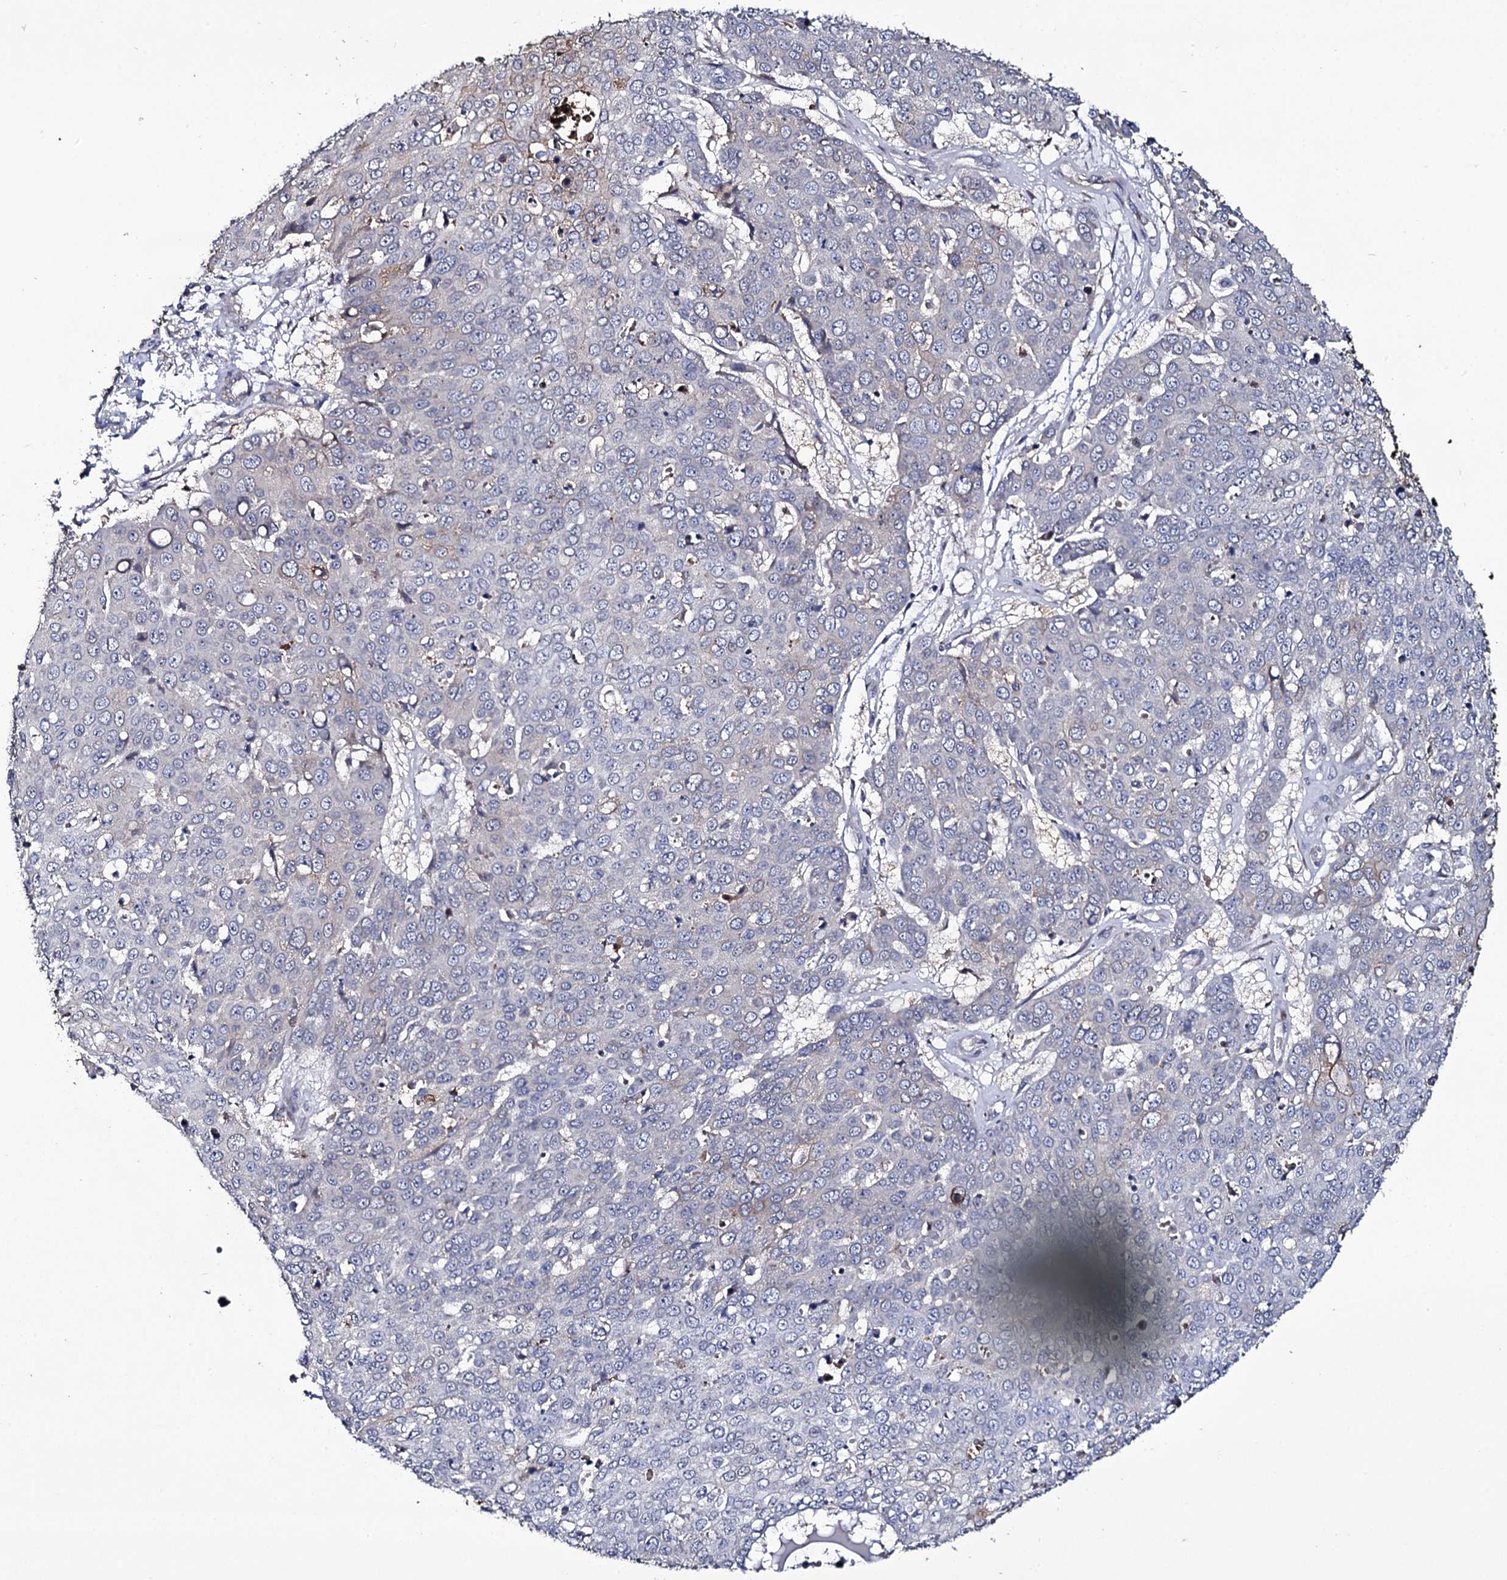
{"staining": {"intensity": "negative", "quantity": "none", "location": "none"}, "tissue": "skin cancer", "cell_type": "Tumor cells", "image_type": "cancer", "snomed": [{"axis": "morphology", "description": "Squamous cell carcinoma, NOS"}, {"axis": "topography", "description": "Skin"}], "caption": "There is no significant staining in tumor cells of skin cancer (squamous cell carcinoma).", "gene": "TTC23", "patient": {"sex": "male", "age": 71}}